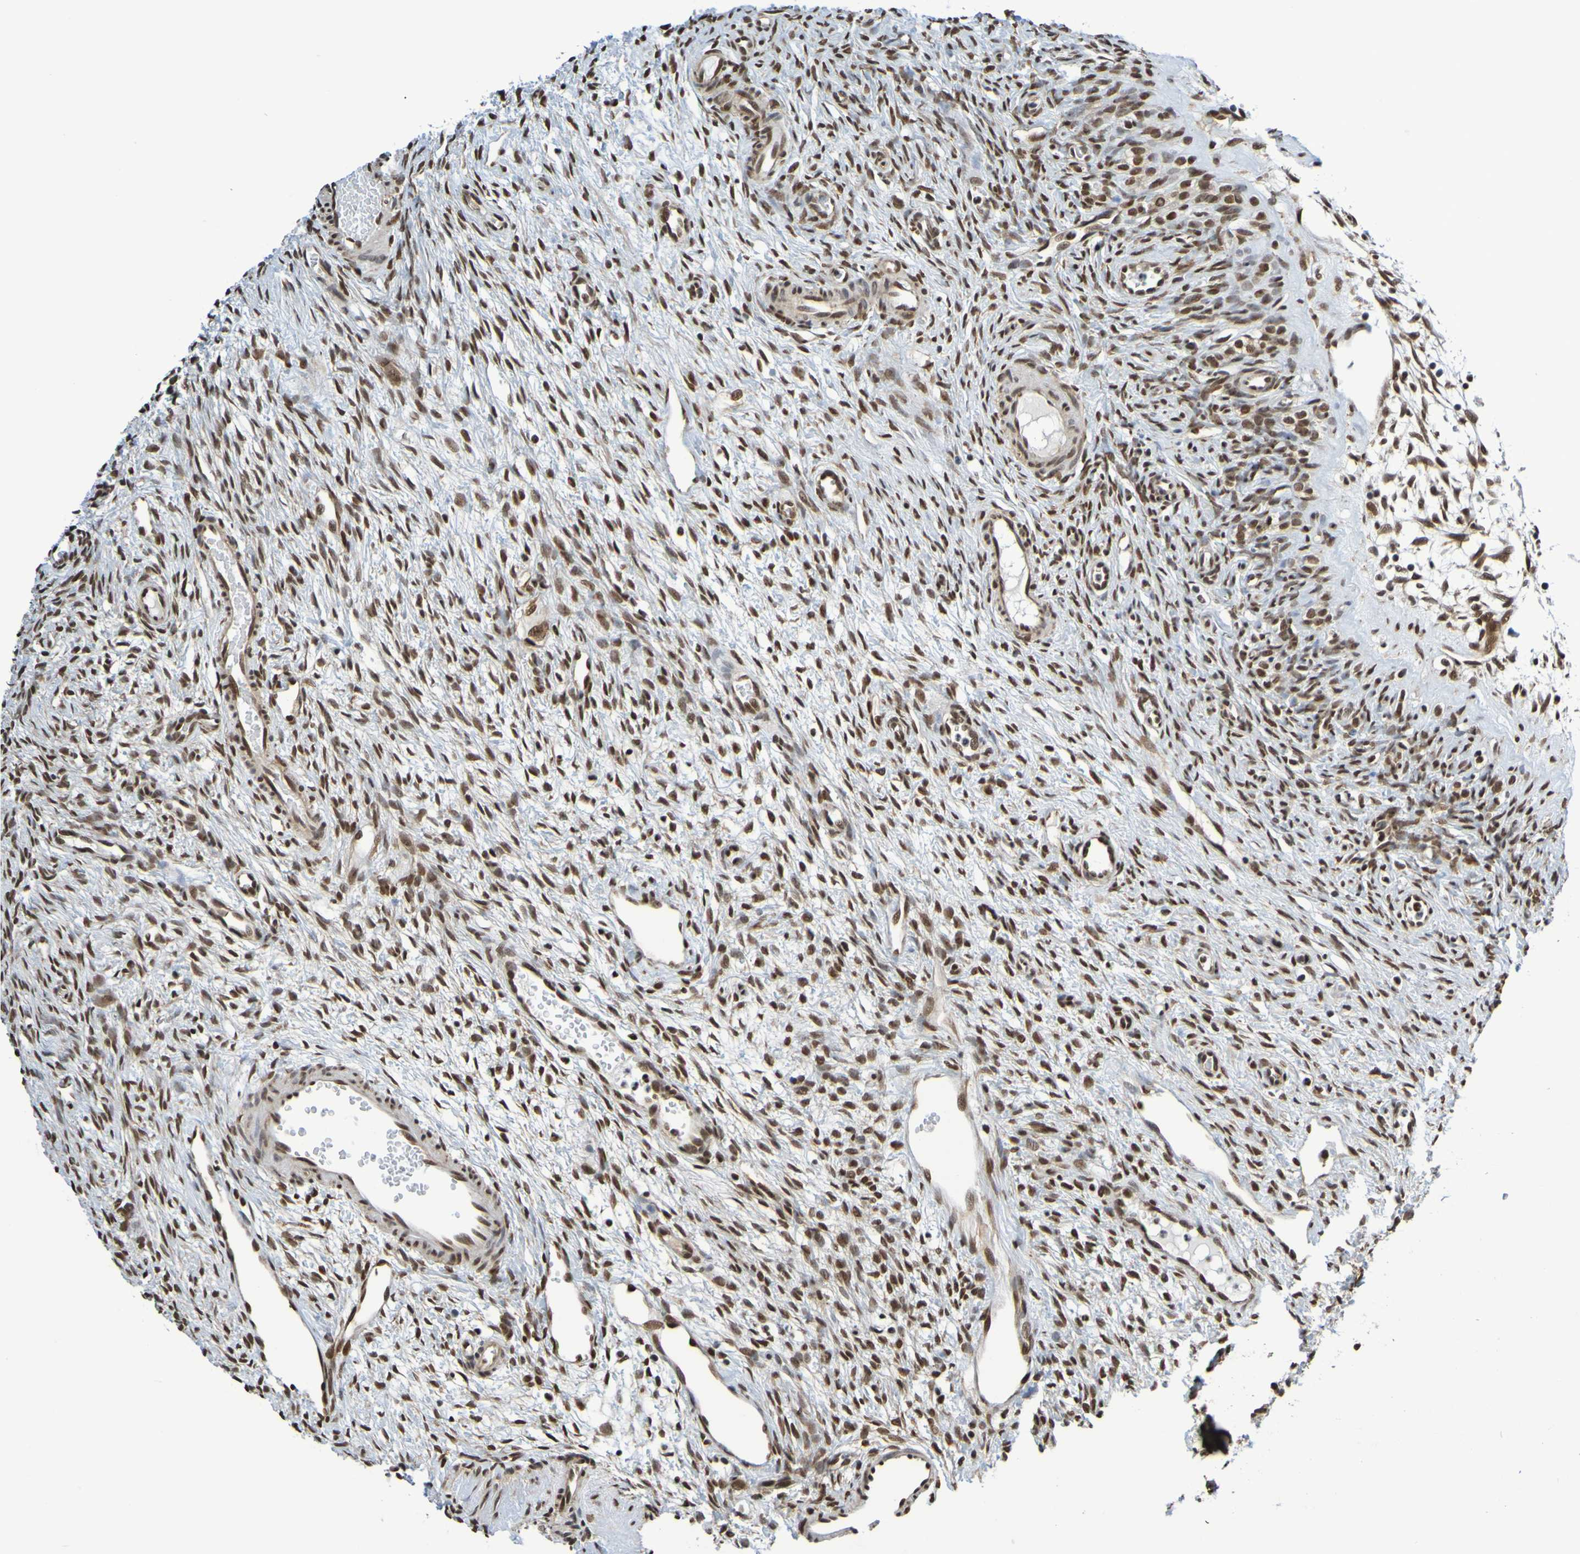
{"staining": {"intensity": "strong", "quantity": ">75%", "location": "nuclear"}, "tissue": "ovary", "cell_type": "Ovarian stroma cells", "image_type": "normal", "snomed": [{"axis": "morphology", "description": "Normal tissue, NOS"}, {"axis": "topography", "description": "Ovary"}], "caption": "Human ovary stained for a protein (brown) shows strong nuclear positive staining in about >75% of ovarian stroma cells.", "gene": "HDAC2", "patient": {"sex": "female", "age": 33}}